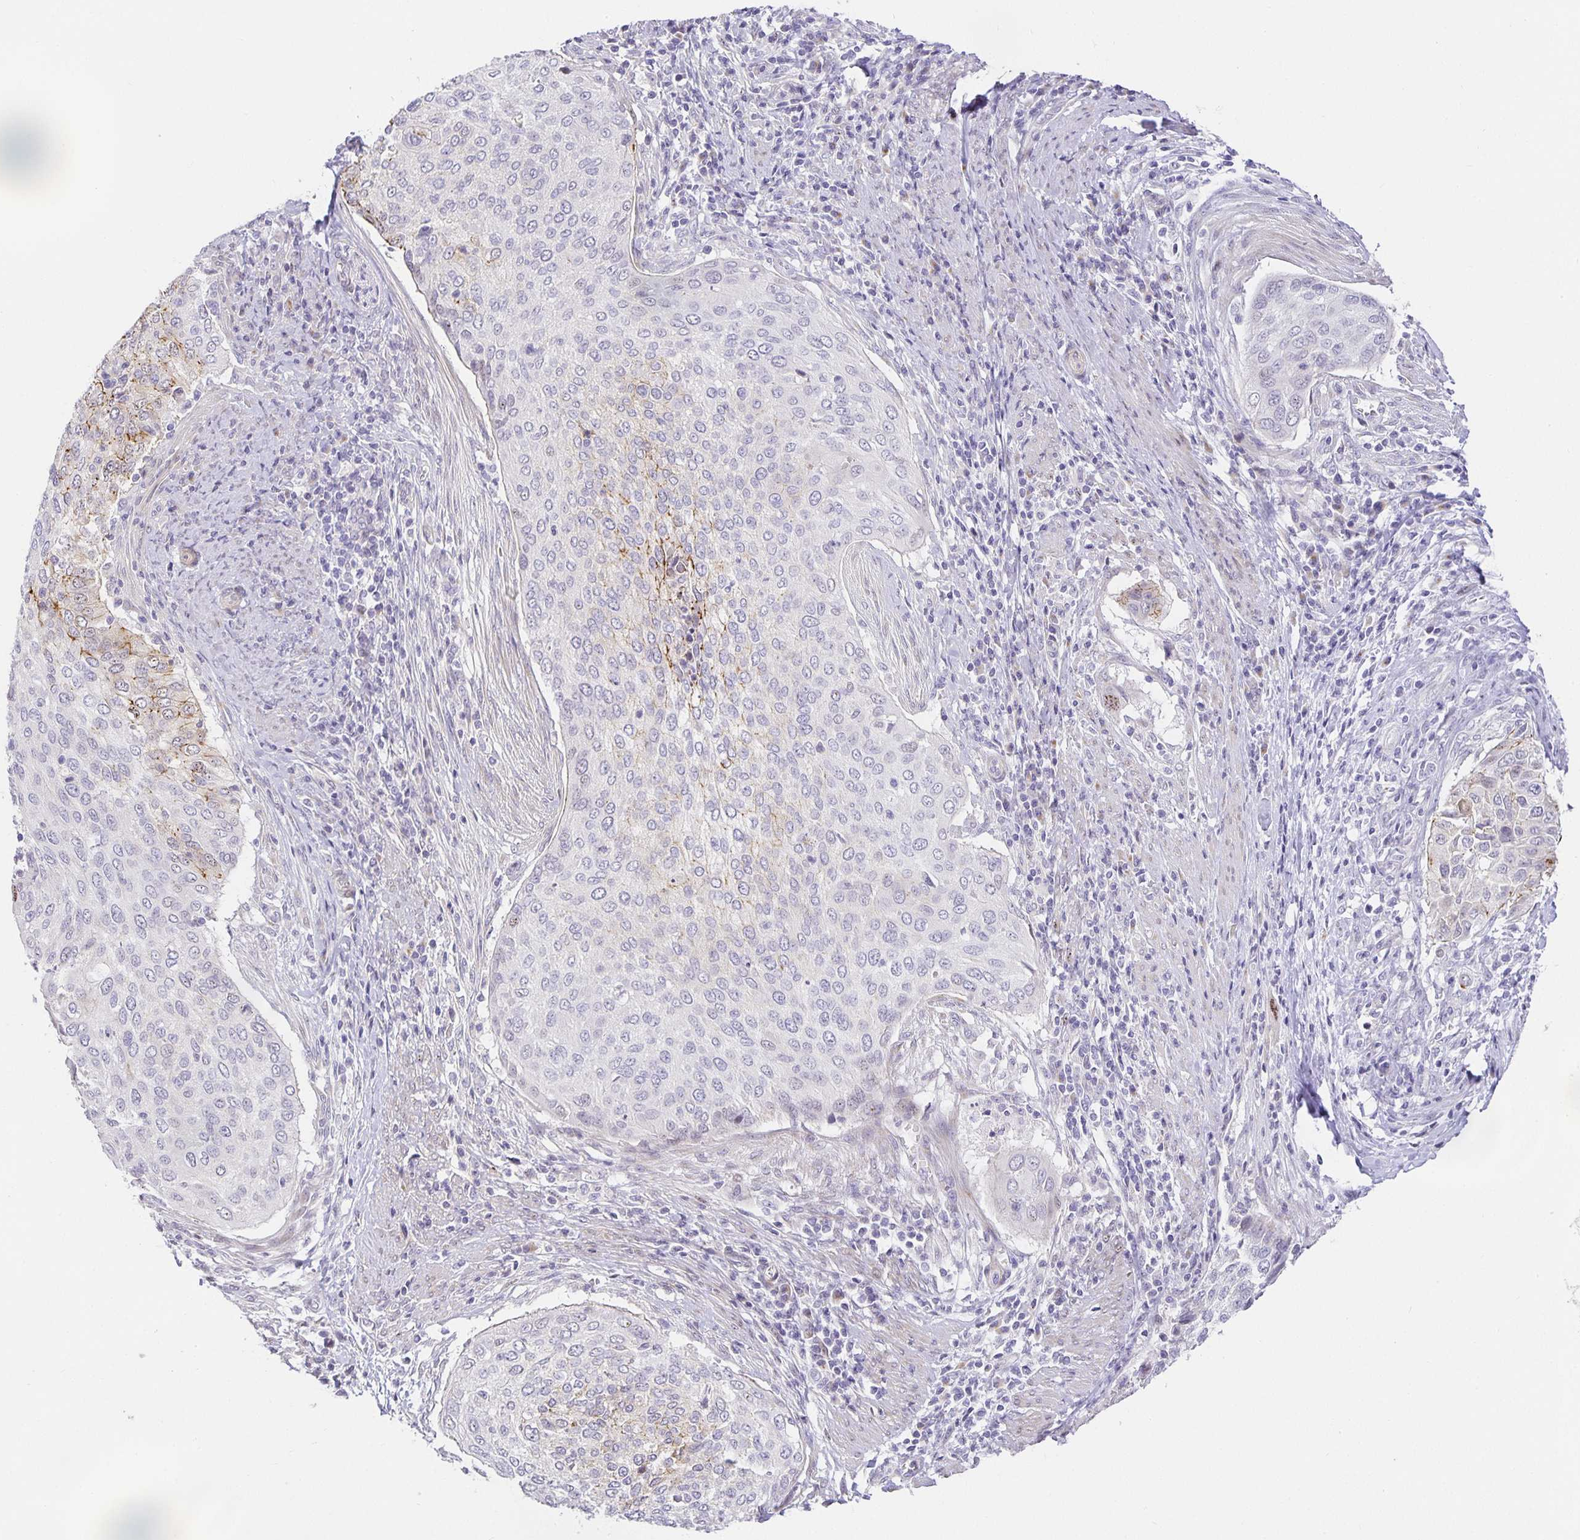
{"staining": {"intensity": "moderate", "quantity": "<25%", "location": "cytoplasmic/membranous"}, "tissue": "cervical cancer", "cell_type": "Tumor cells", "image_type": "cancer", "snomed": [{"axis": "morphology", "description": "Squamous cell carcinoma, NOS"}, {"axis": "topography", "description": "Cervix"}], "caption": "Immunohistochemical staining of human squamous cell carcinoma (cervical) demonstrates low levels of moderate cytoplasmic/membranous protein staining in approximately <25% of tumor cells. (DAB IHC, brown staining for protein, blue staining for nuclei).", "gene": "TJP3", "patient": {"sex": "female", "age": 38}}